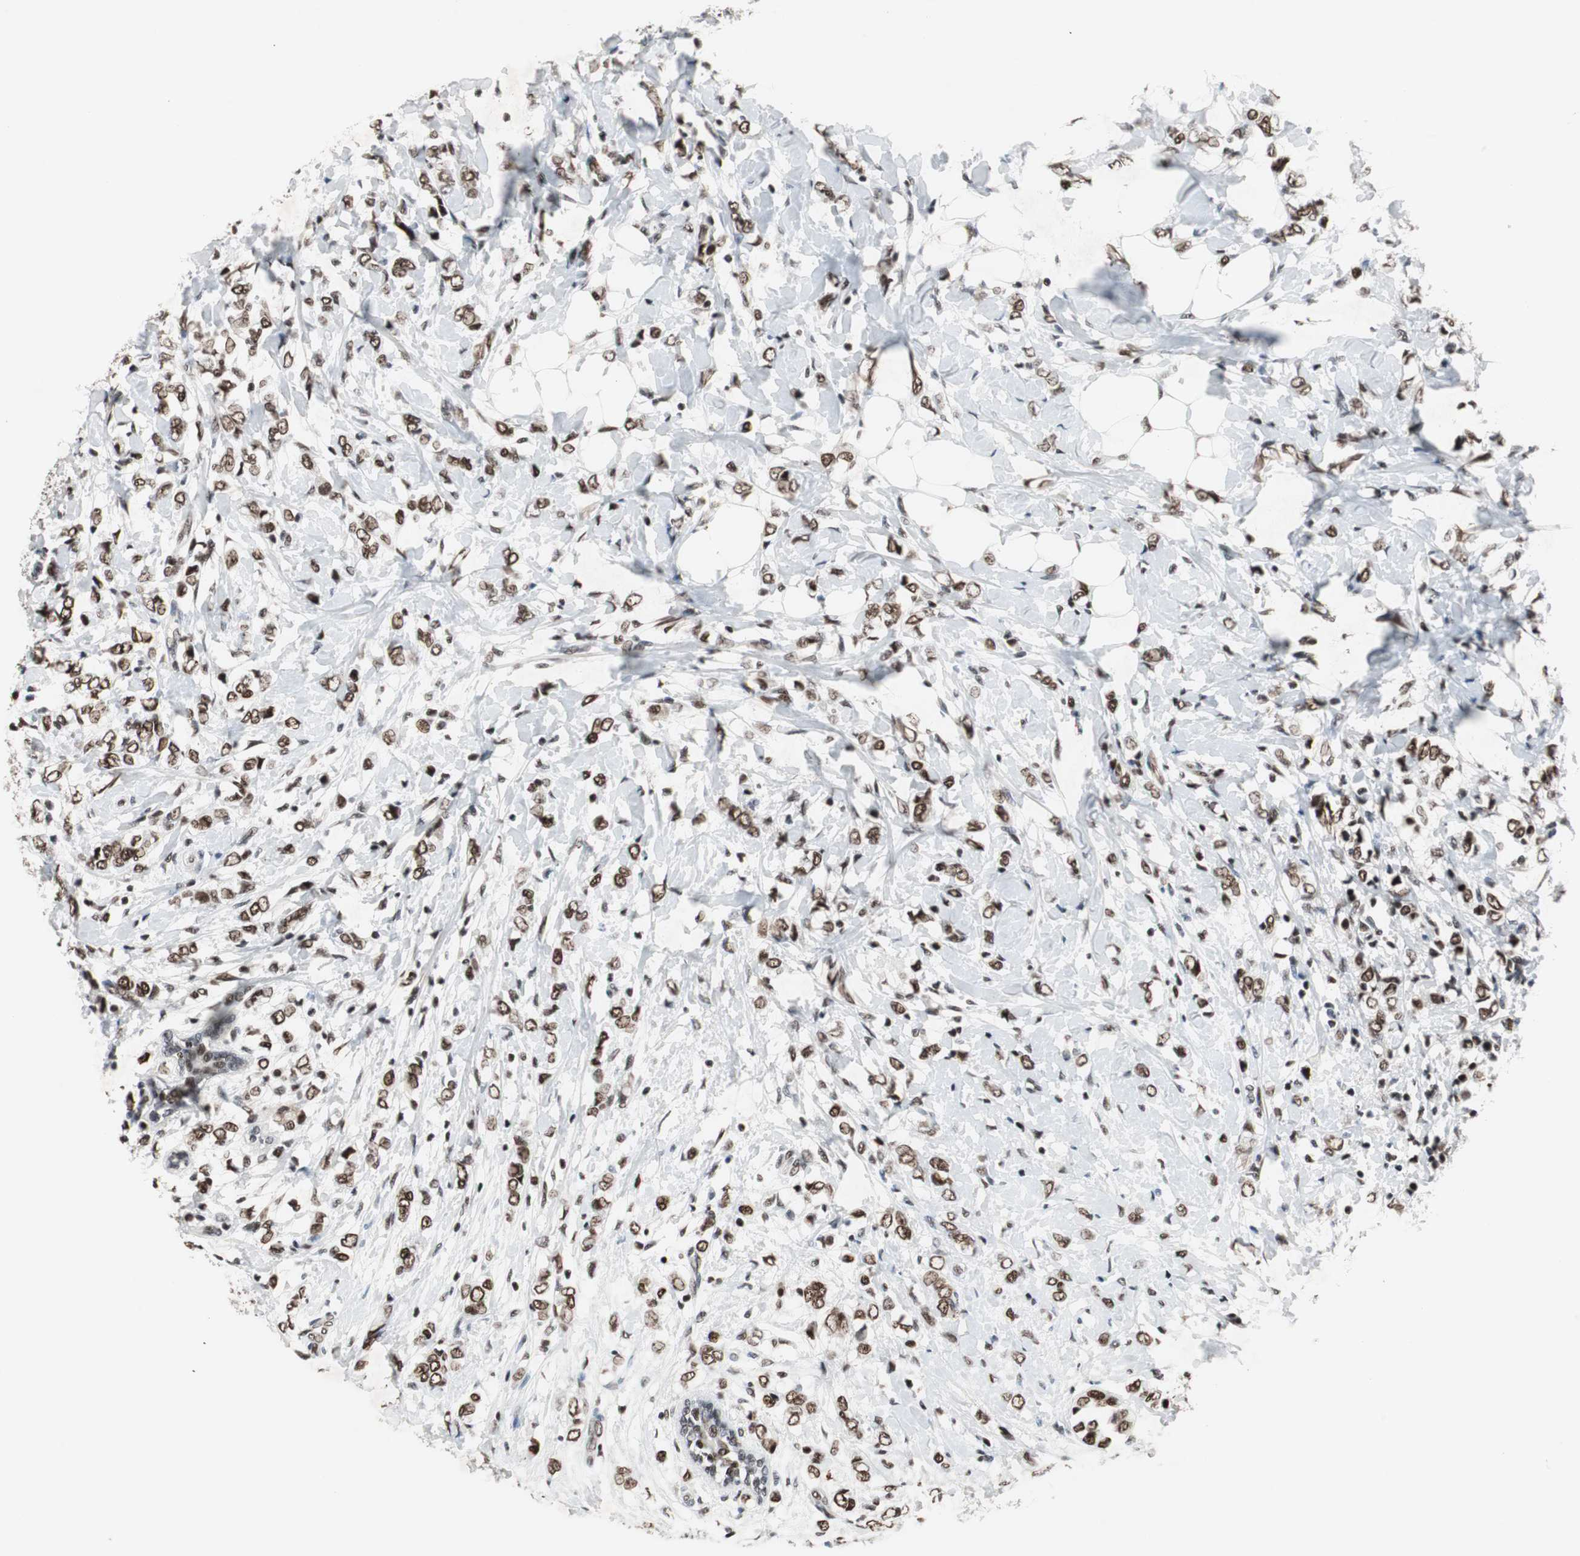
{"staining": {"intensity": "strong", "quantity": ">75%", "location": "nuclear"}, "tissue": "breast cancer", "cell_type": "Tumor cells", "image_type": "cancer", "snomed": [{"axis": "morphology", "description": "Normal tissue, NOS"}, {"axis": "morphology", "description": "Lobular carcinoma"}, {"axis": "topography", "description": "Breast"}], "caption": "Tumor cells display high levels of strong nuclear expression in approximately >75% of cells in human breast lobular carcinoma. (DAB IHC, brown staining for protein, blue staining for nuclei).", "gene": "RAD9A", "patient": {"sex": "female", "age": 47}}